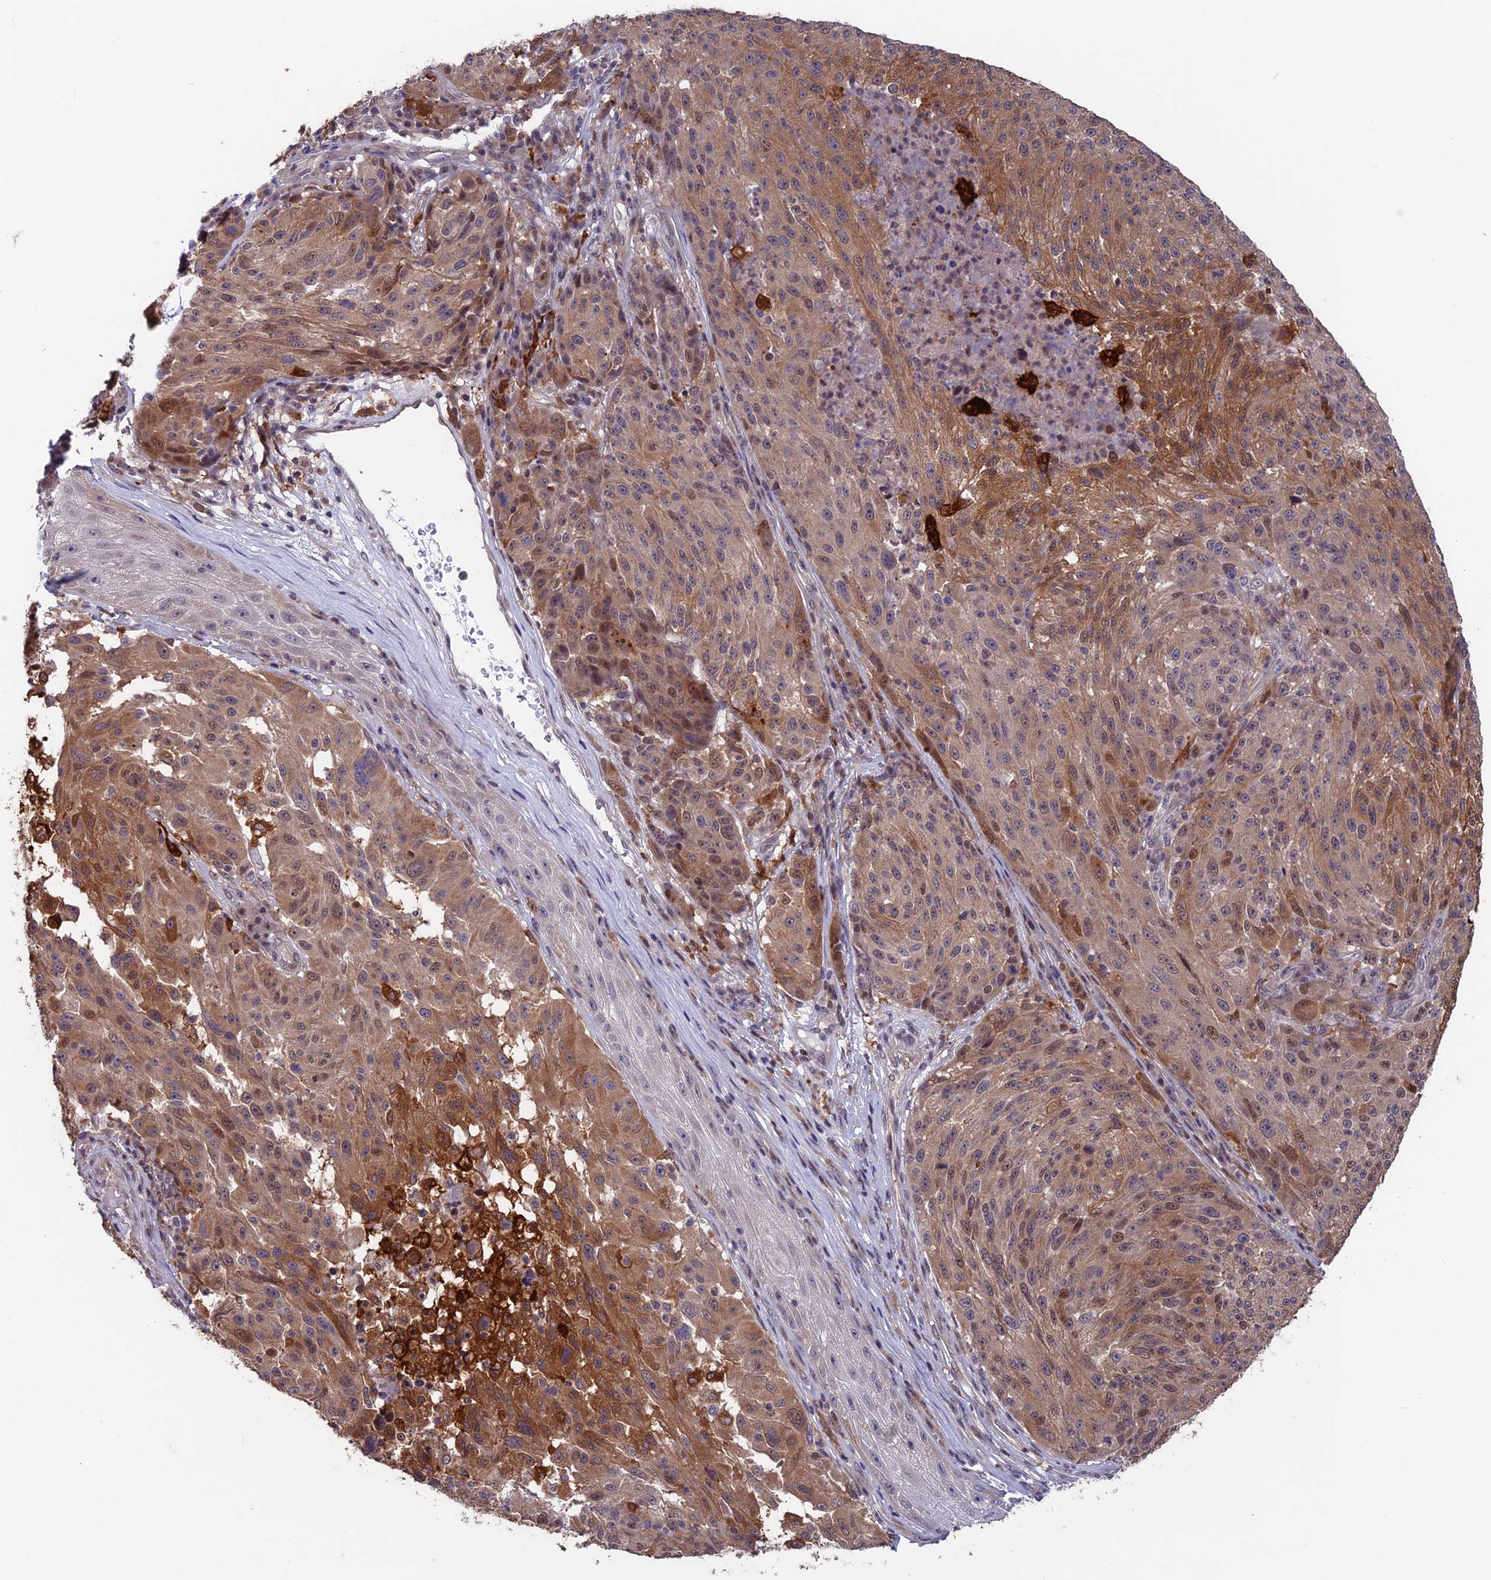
{"staining": {"intensity": "moderate", "quantity": ">75%", "location": "cytoplasmic/membranous"}, "tissue": "melanoma", "cell_type": "Tumor cells", "image_type": "cancer", "snomed": [{"axis": "morphology", "description": "Malignant melanoma, NOS"}, {"axis": "topography", "description": "Skin"}], "caption": "Melanoma stained with DAB immunohistochemistry demonstrates medium levels of moderate cytoplasmic/membranous expression in about >75% of tumor cells.", "gene": "MAST2", "patient": {"sex": "male", "age": 53}}